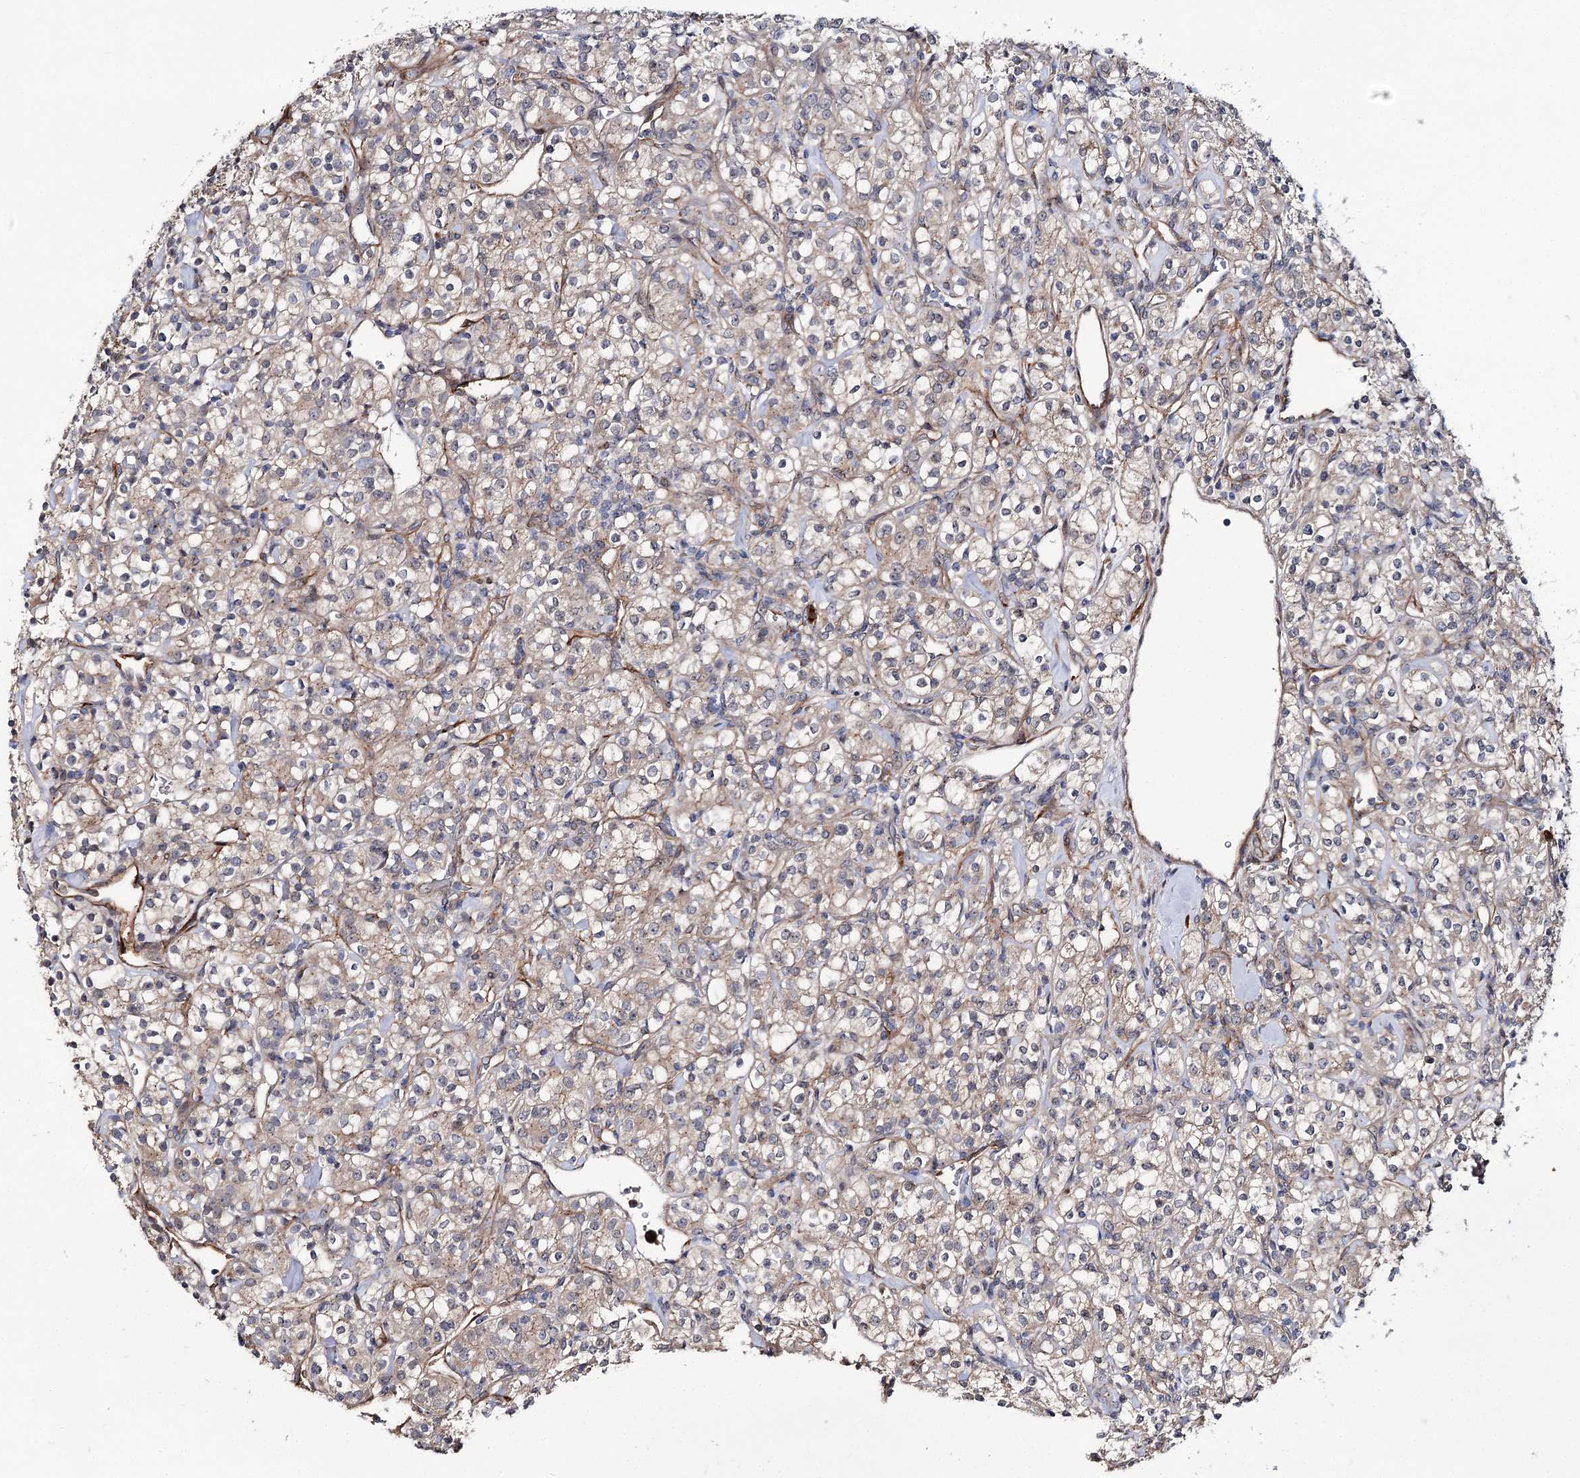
{"staining": {"intensity": "weak", "quantity": "25%-75%", "location": "cytoplasmic/membranous"}, "tissue": "renal cancer", "cell_type": "Tumor cells", "image_type": "cancer", "snomed": [{"axis": "morphology", "description": "Adenocarcinoma, NOS"}, {"axis": "topography", "description": "Kidney"}], "caption": "Immunohistochemistry (IHC) staining of adenocarcinoma (renal), which demonstrates low levels of weak cytoplasmic/membranous staining in approximately 25%-75% of tumor cells indicating weak cytoplasmic/membranous protein positivity. The staining was performed using DAB (brown) for protein detection and nuclei were counterstained in hematoxylin (blue).", "gene": "MINDY3", "patient": {"sex": "male", "age": 77}}